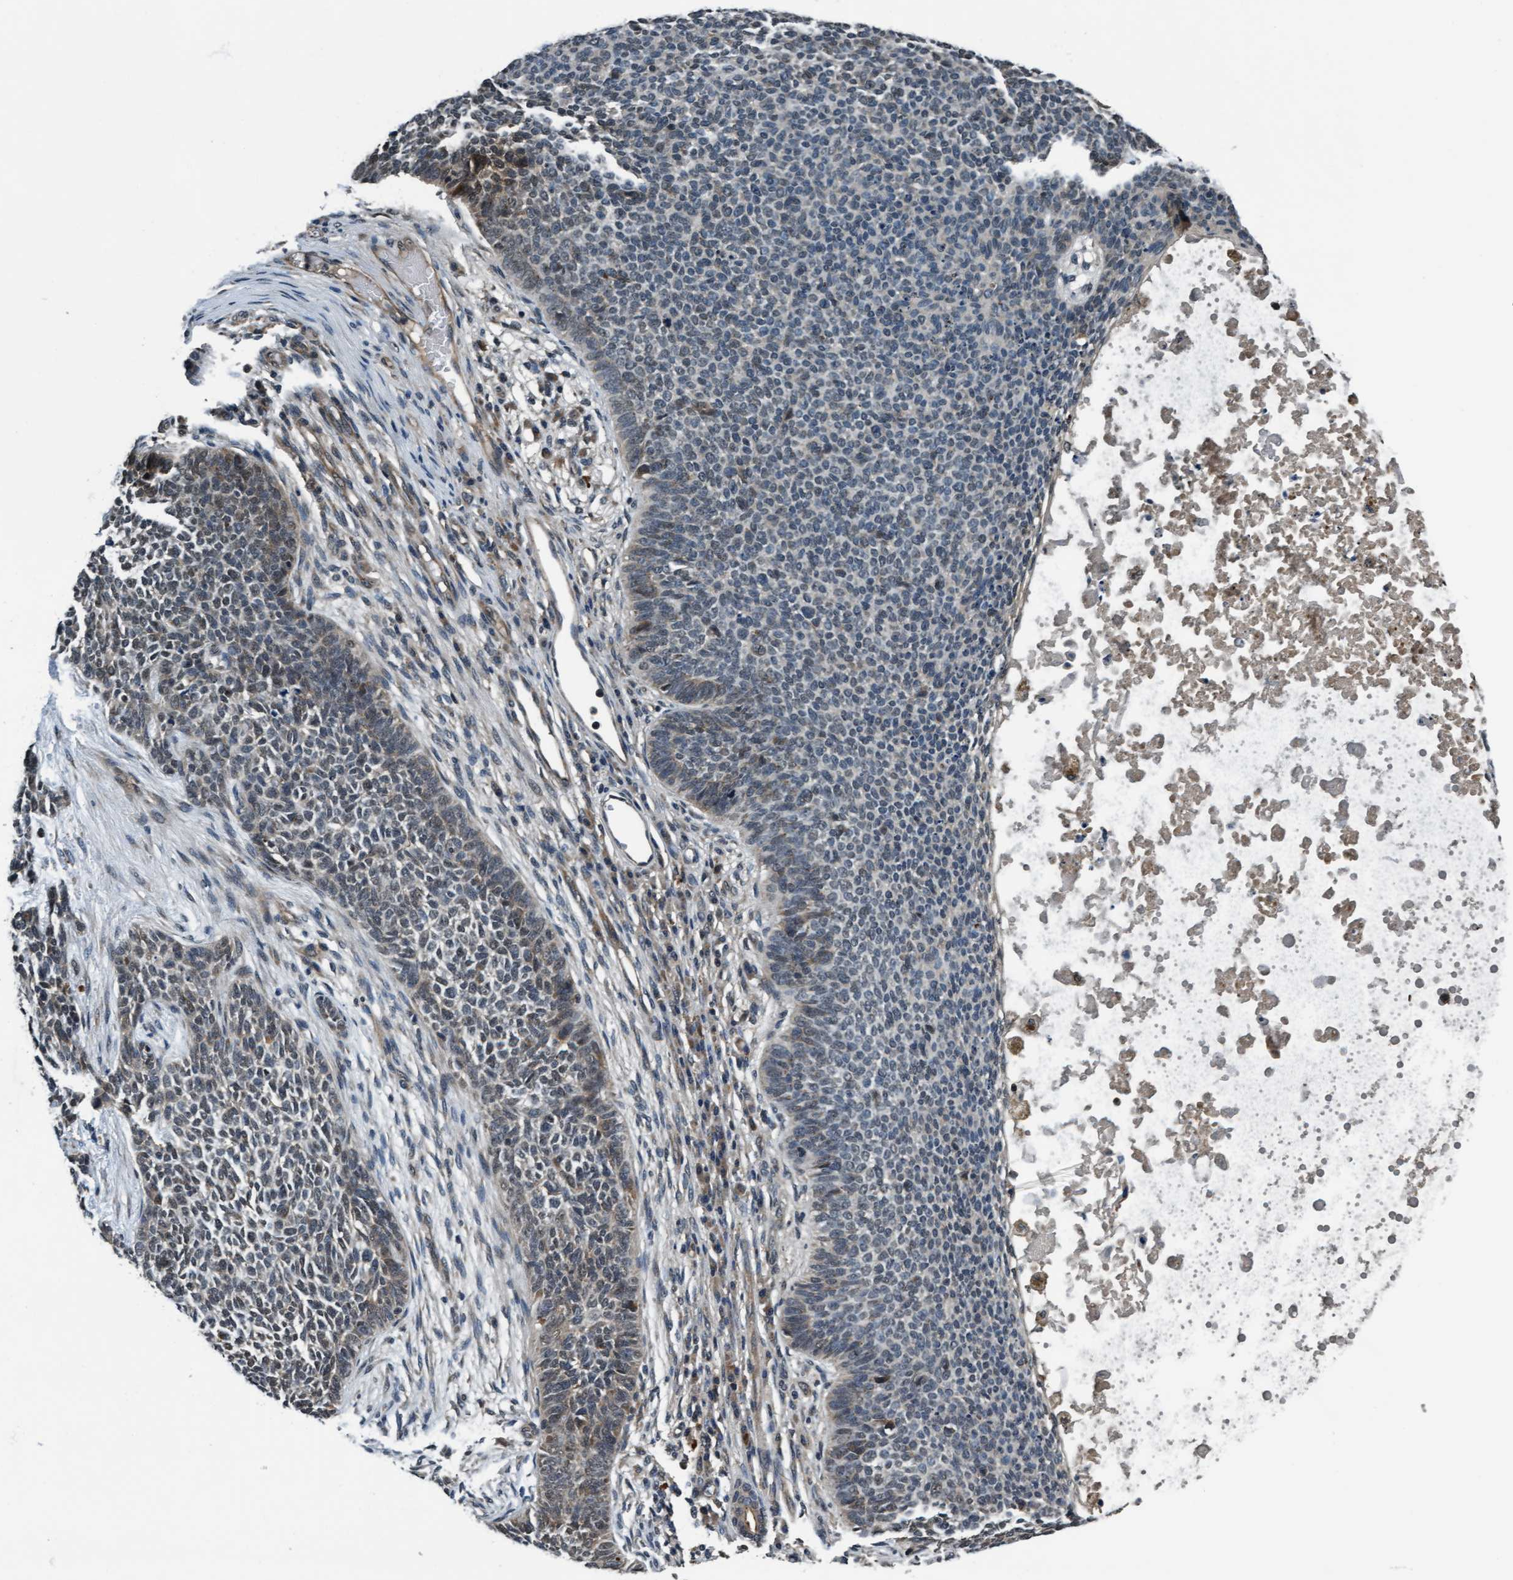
{"staining": {"intensity": "weak", "quantity": "<25%", "location": "cytoplasmic/membranous,nuclear"}, "tissue": "skin cancer", "cell_type": "Tumor cells", "image_type": "cancer", "snomed": [{"axis": "morphology", "description": "Basal cell carcinoma"}, {"axis": "topography", "description": "Skin"}], "caption": "High power microscopy micrograph of an immunohistochemistry (IHC) photomicrograph of skin basal cell carcinoma, revealing no significant expression in tumor cells.", "gene": "WASF1", "patient": {"sex": "female", "age": 84}}